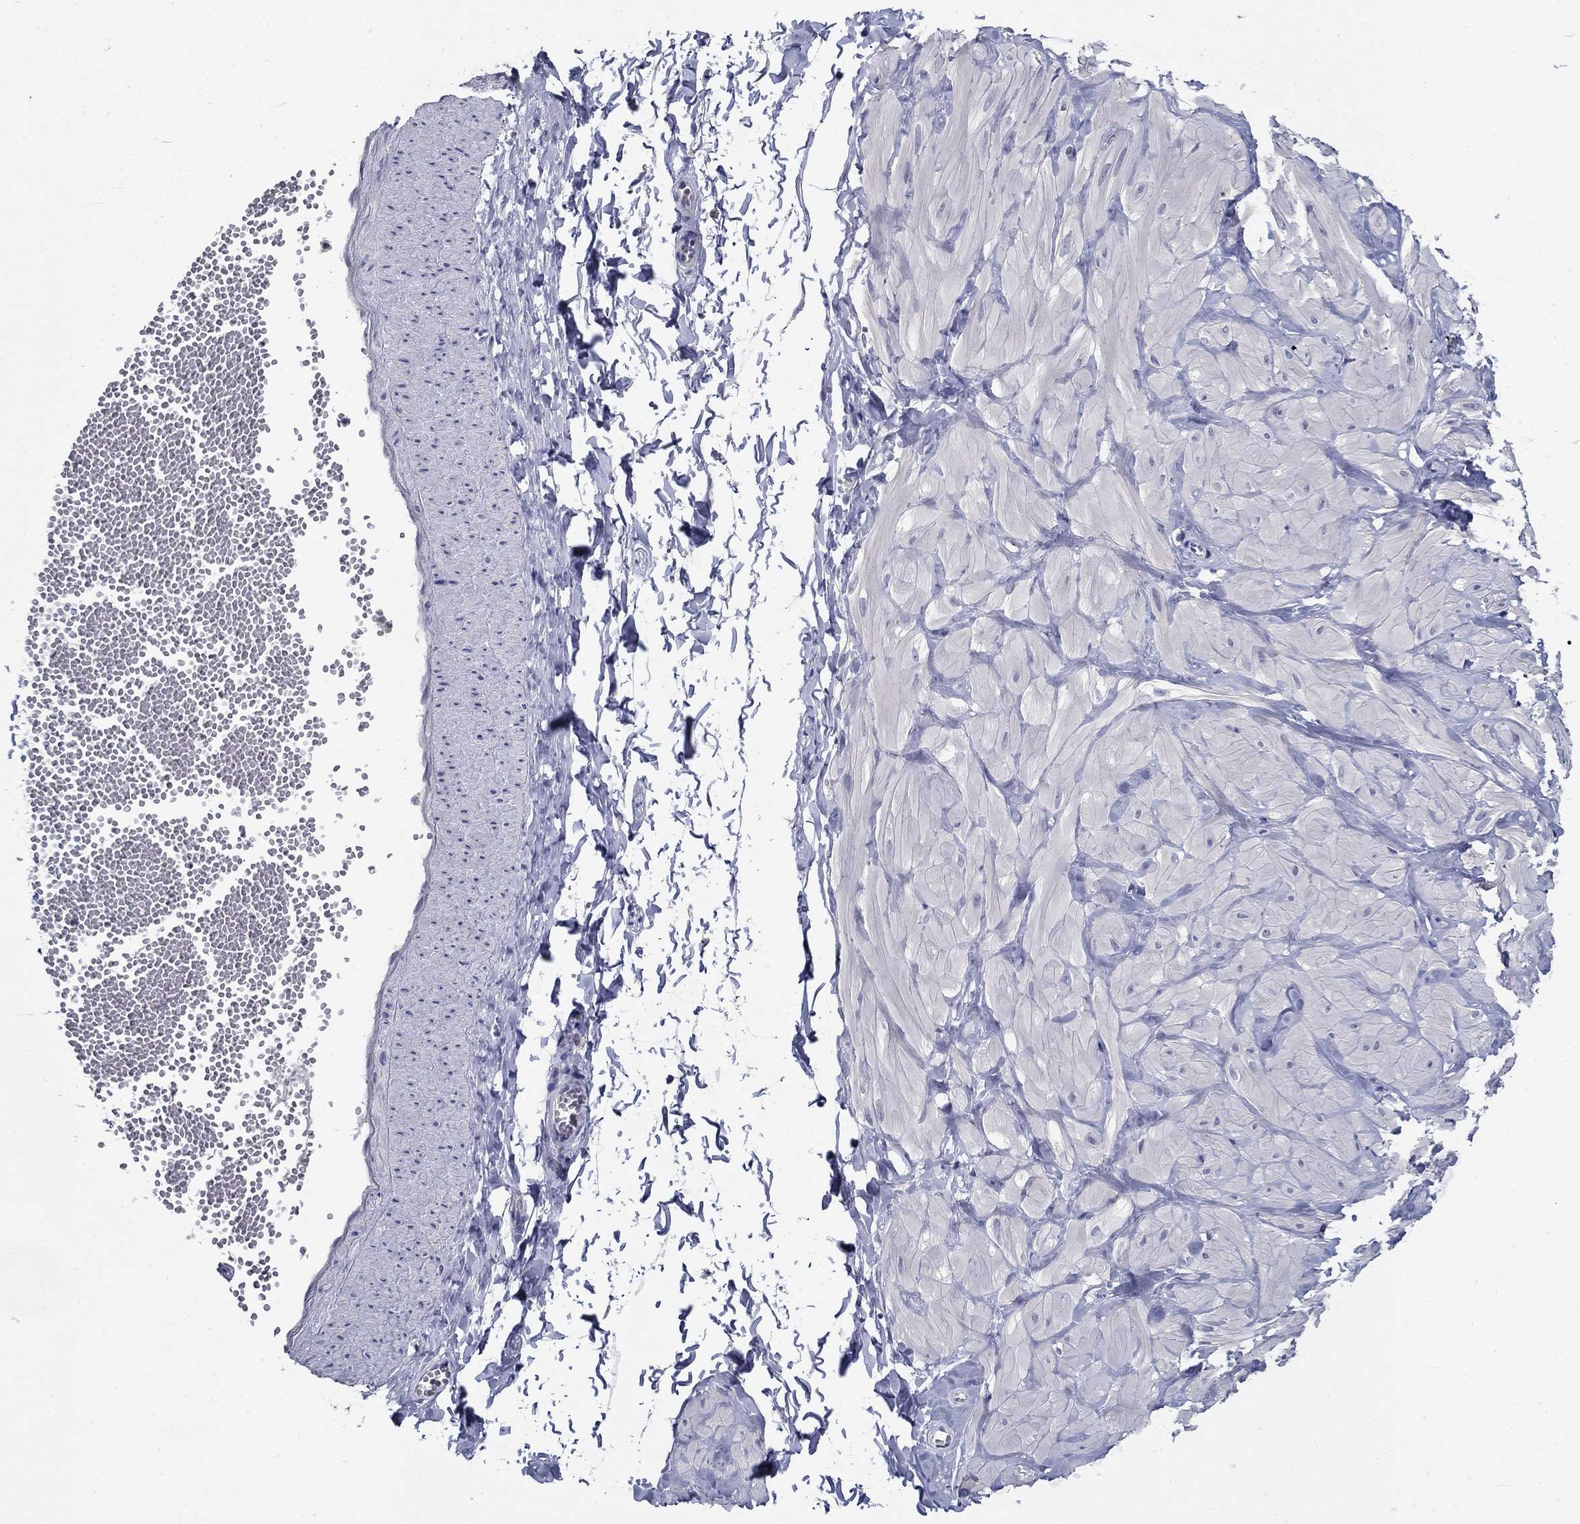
{"staining": {"intensity": "negative", "quantity": "none", "location": "none"}, "tissue": "adipose tissue", "cell_type": "Adipocytes", "image_type": "normal", "snomed": [{"axis": "morphology", "description": "Normal tissue, NOS"}, {"axis": "topography", "description": "Smooth muscle"}, {"axis": "topography", "description": "Peripheral nerve tissue"}], "caption": "IHC histopathology image of benign human adipose tissue stained for a protein (brown), which demonstrates no staining in adipocytes. Brightfield microscopy of immunohistochemistry stained with DAB (3,3'-diaminobenzidine) (brown) and hematoxylin (blue), captured at high magnification.", "gene": "POU2F2", "patient": {"sex": "male", "age": 22}}